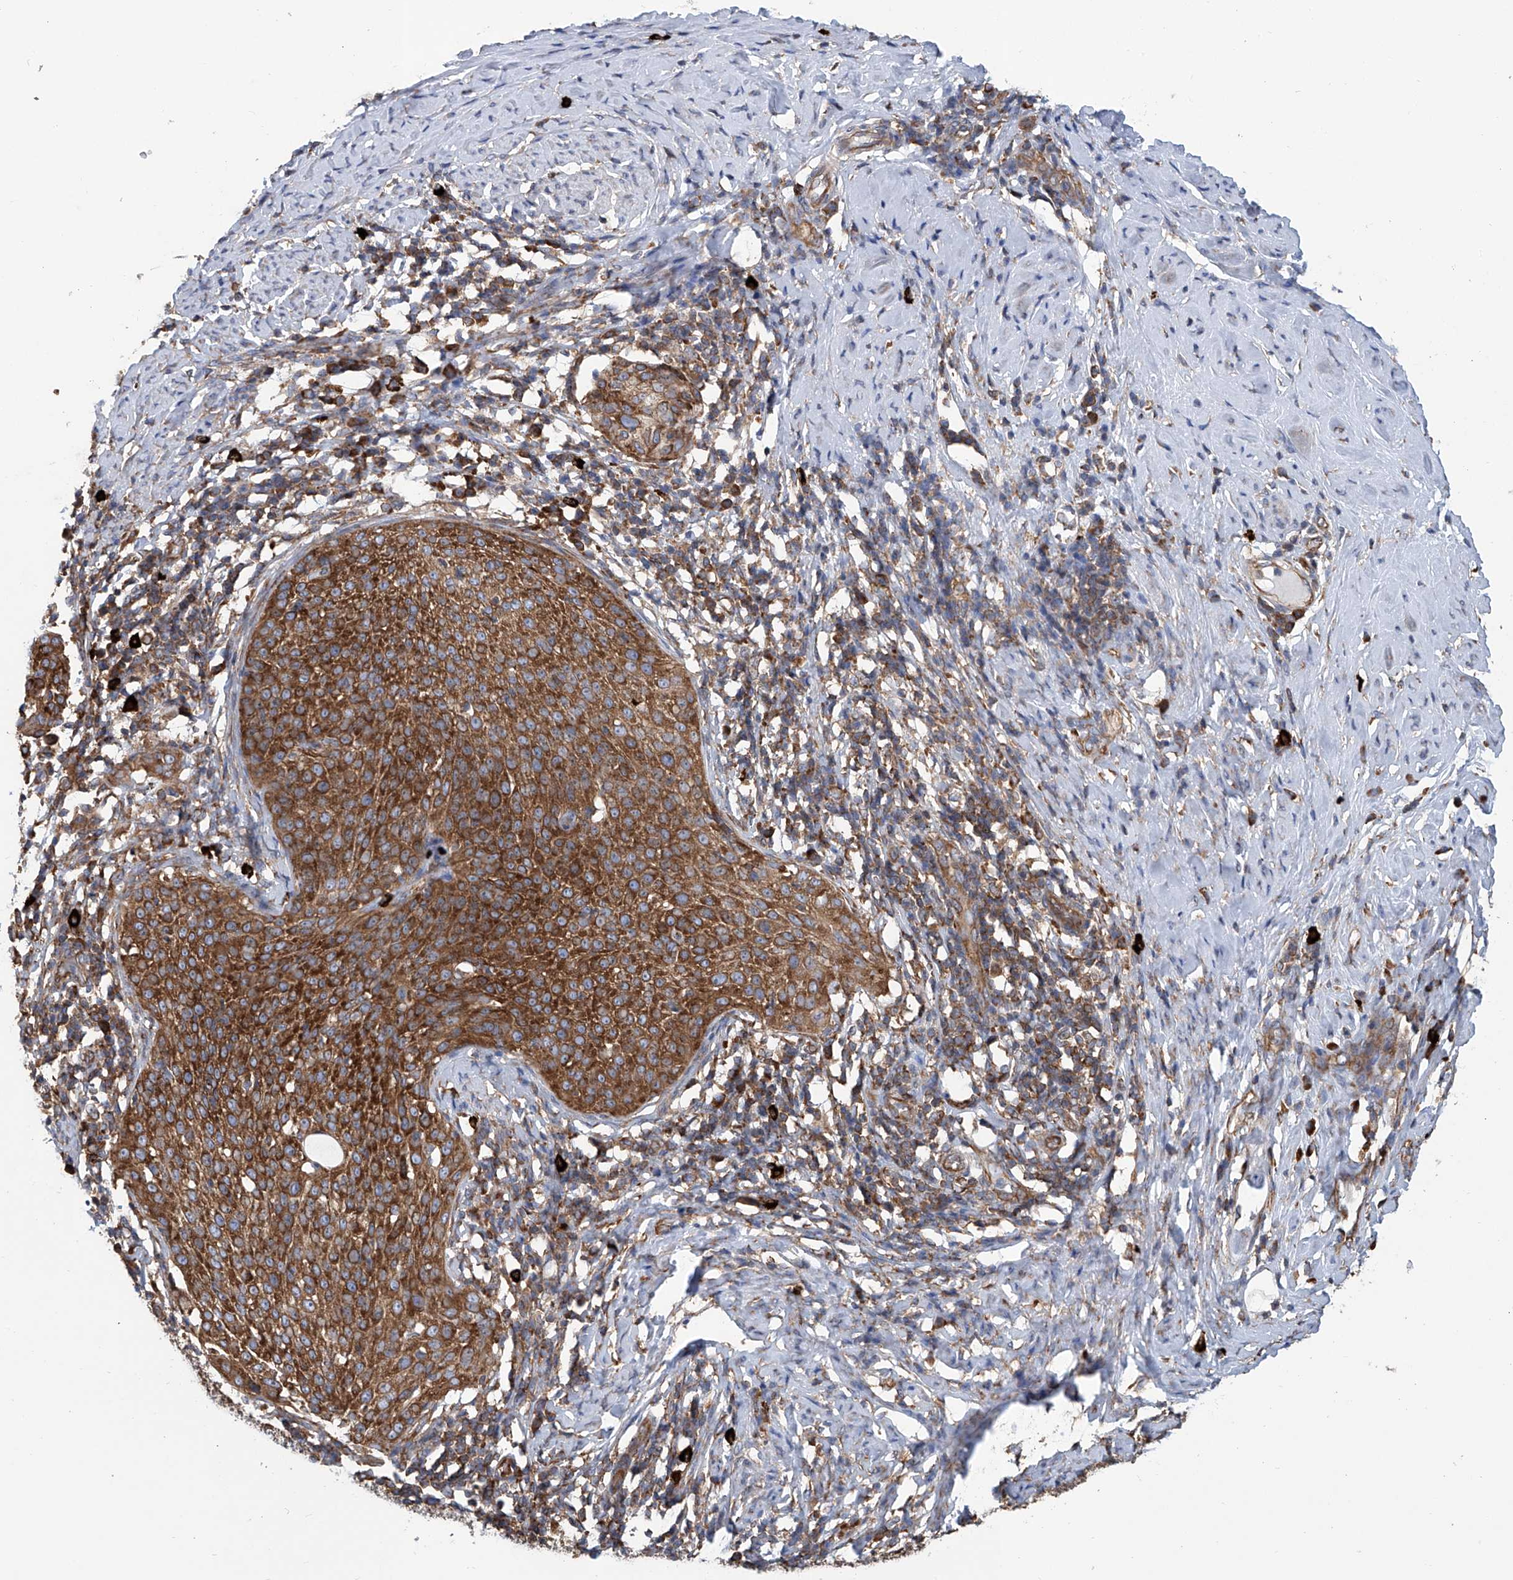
{"staining": {"intensity": "strong", "quantity": ">75%", "location": "cytoplasmic/membranous"}, "tissue": "cervical cancer", "cell_type": "Tumor cells", "image_type": "cancer", "snomed": [{"axis": "morphology", "description": "Squamous cell carcinoma, NOS"}, {"axis": "topography", "description": "Cervix"}], "caption": "About >75% of tumor cells in cervical squamous cell carcinoma display strong cytoplasmic/membranous protein positivity as visualized by brown immunohistochemical staining.", "gene": "SENP2", "patient": {"sex": "female", "age": 51}}